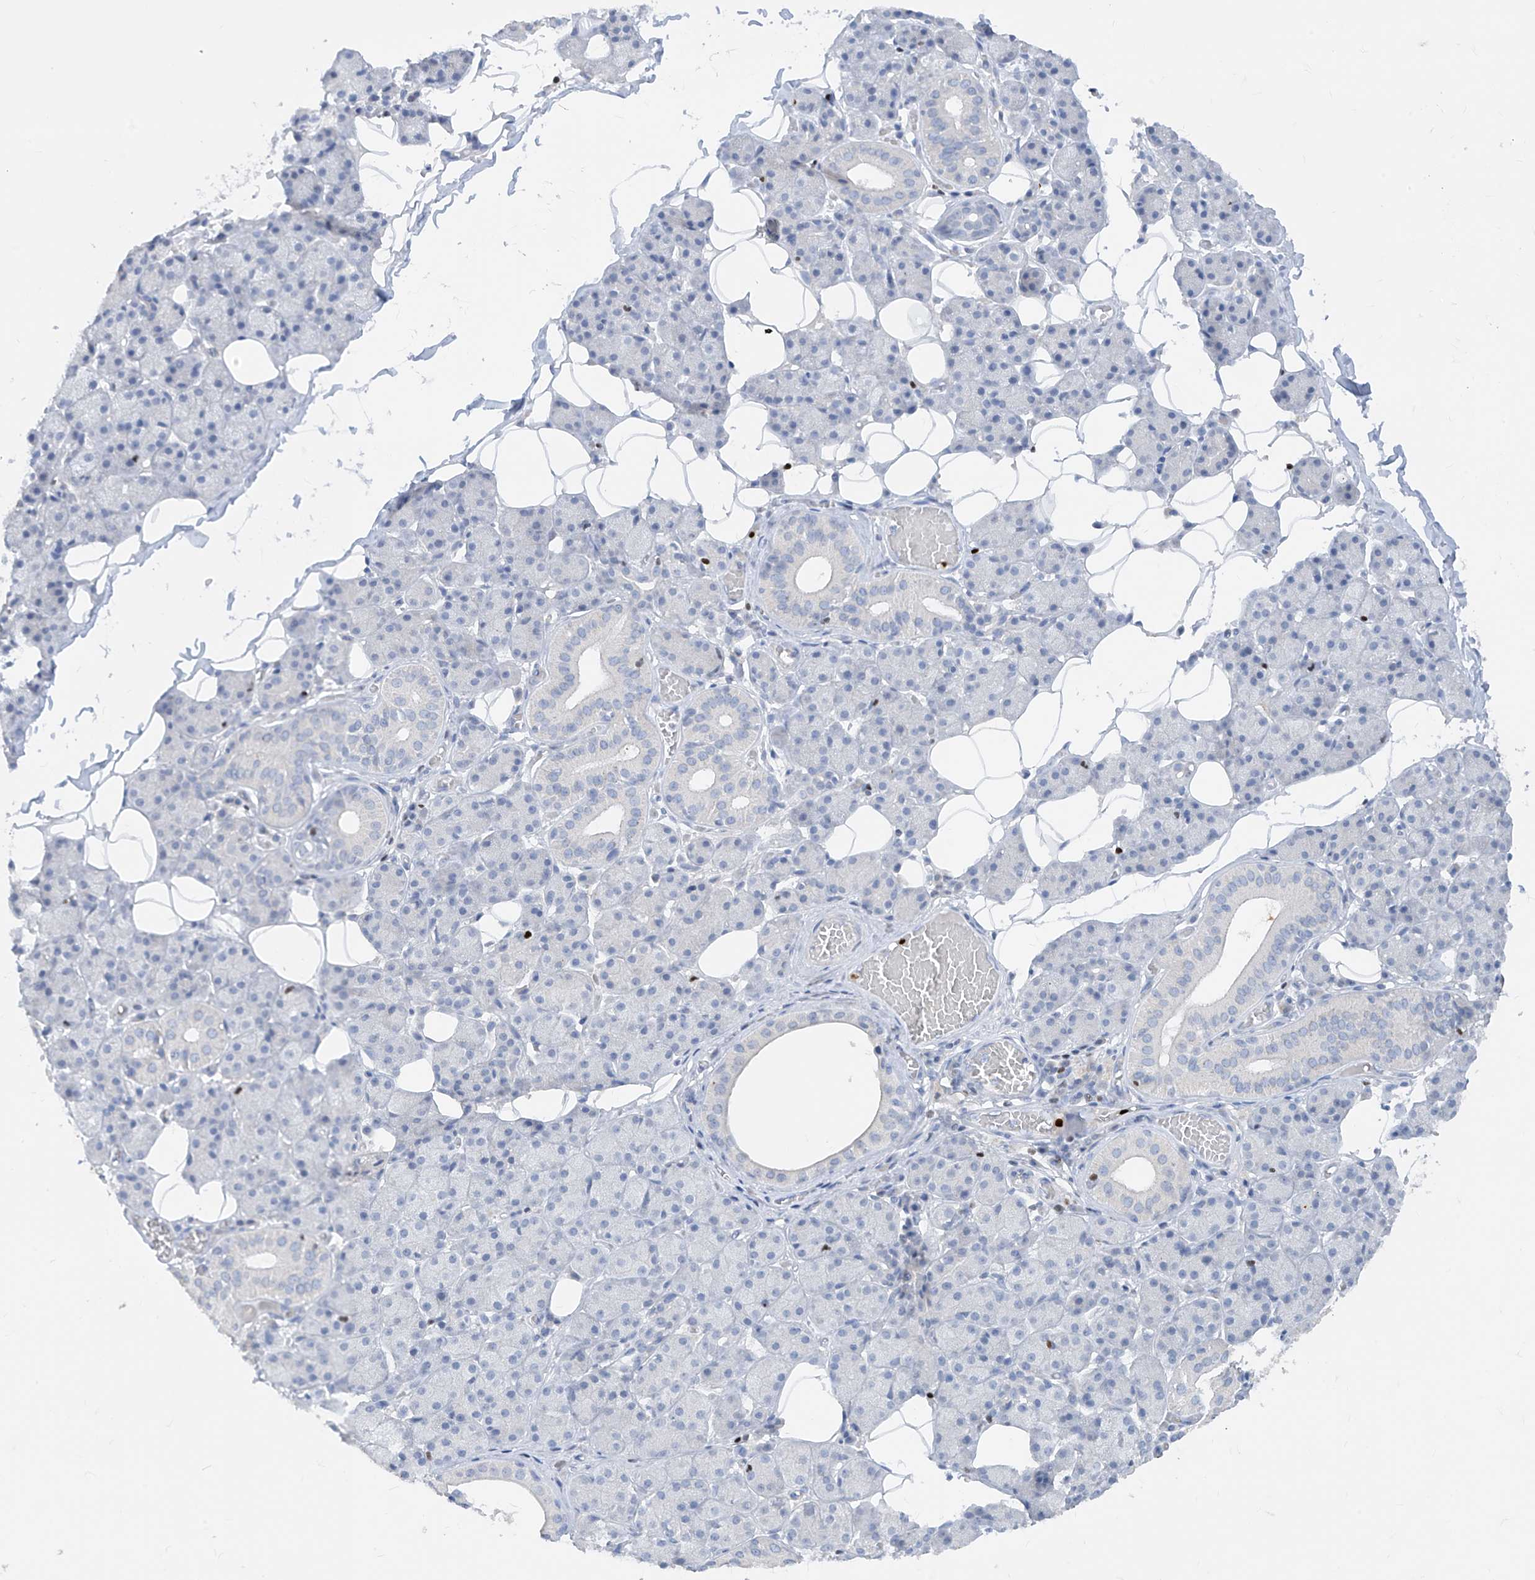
{"staining": {"intensity": "negative", "quantity": "none", "location": "none"}, "tissue": "salivary gland", "cell_type": "Glandular cells", "image_type": "normal", "snomed": [{"axis": "morphology", "description": "Normal tissue, NOS"}, {"axis": "topography", "description": "Salivary gland"}], "caption": "IHC micrograph of benign salivary gland: human salivary gland stained with DAB displays no significant protein positivity in glandular cells. (DAB (3,3'-diaminobenzidine) IHC with hematoxylin counter stain).", "gene": "TBX21", "patient": {"sex": "female", "age": 33}}